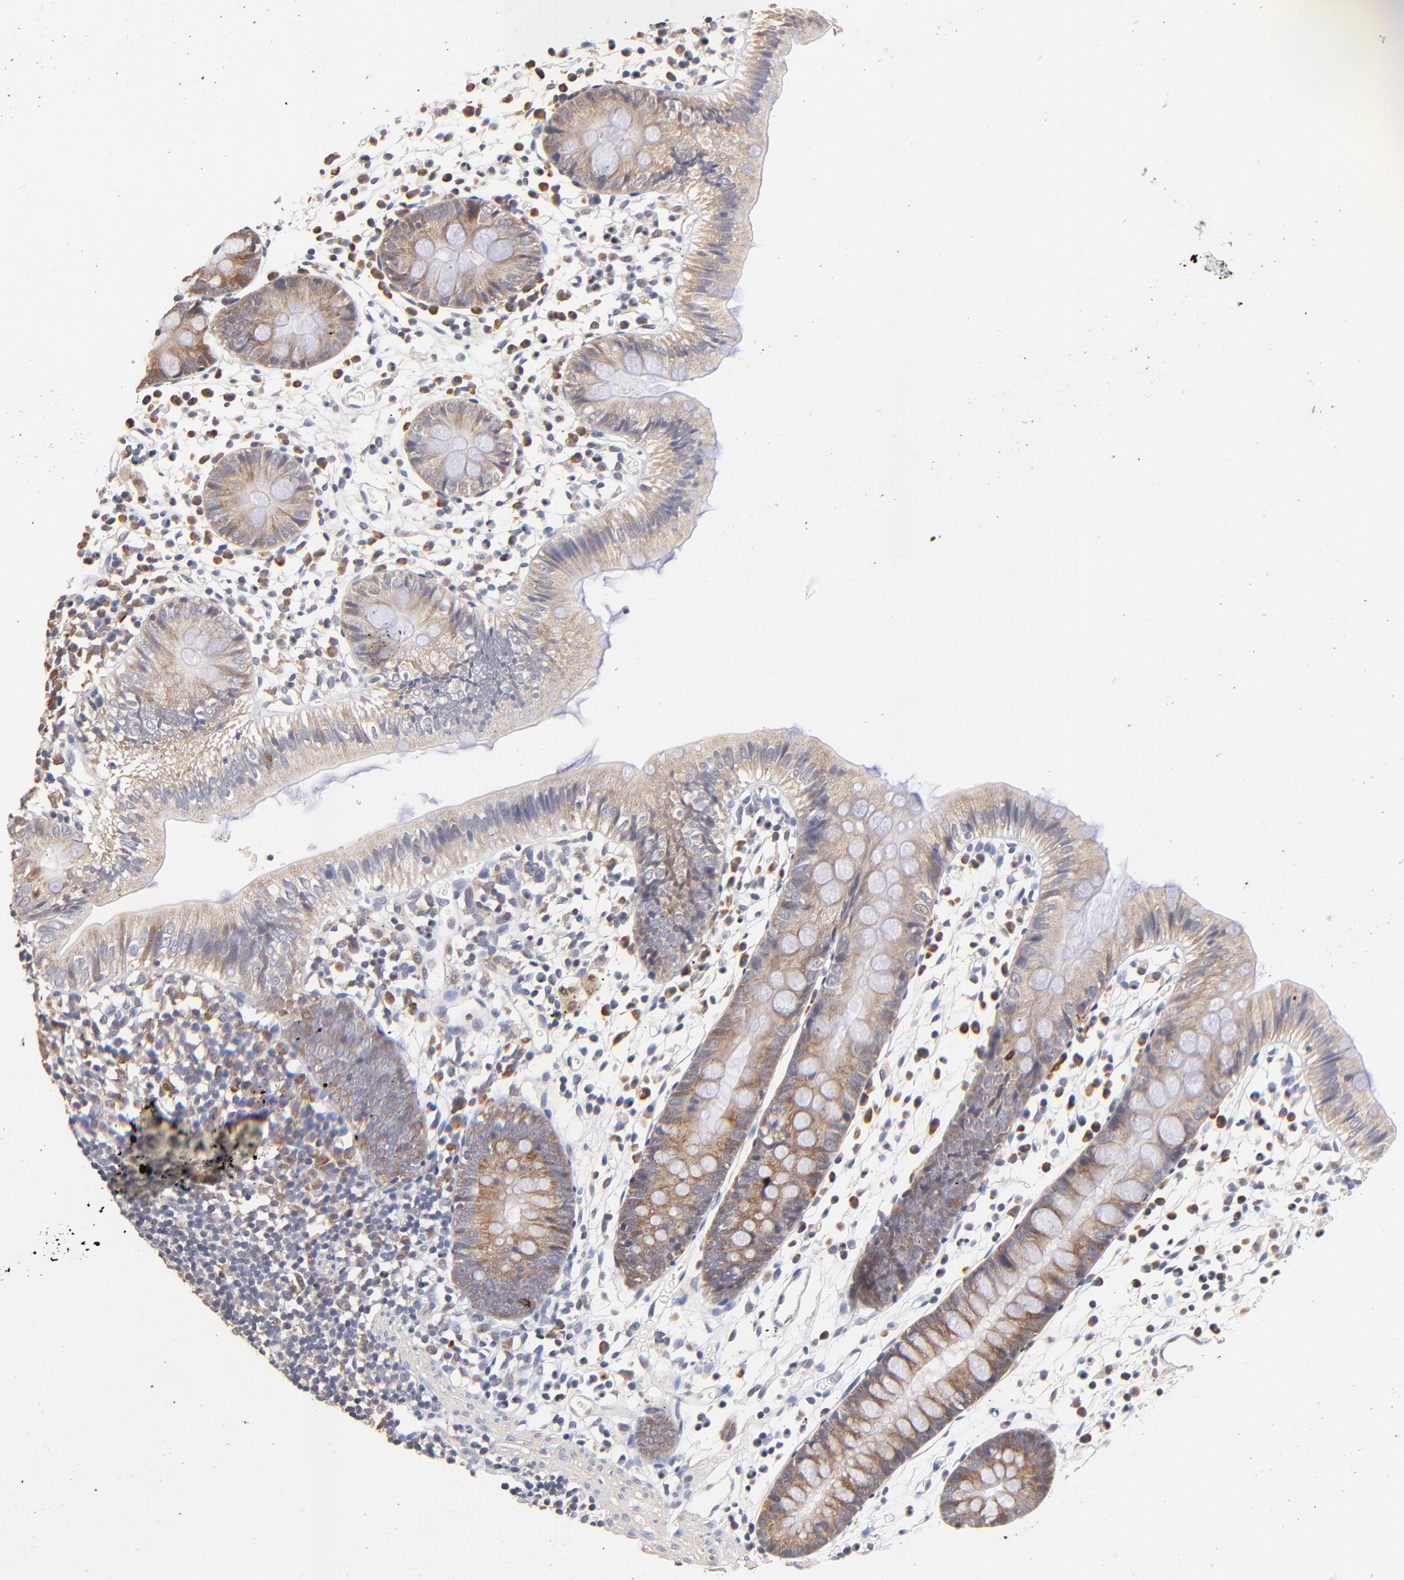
{"staining": {"intensity": "negative", "quantity": "none", "location": "none"}, "tissue": "colon", "cell_type": "Endothelial cells", "image_type": "normal", "snomed": [{"axis": "morphology", "description": "Normal tissue, NOS"}, {"axis": "topography", "description": "Colon"}], "caption": "Human colon stained for a protein using immunohistochemistry reveals no positivity in endothelial cells.", "gene": "BBOF1", "patient": {"sex": "male", "age": 14}}